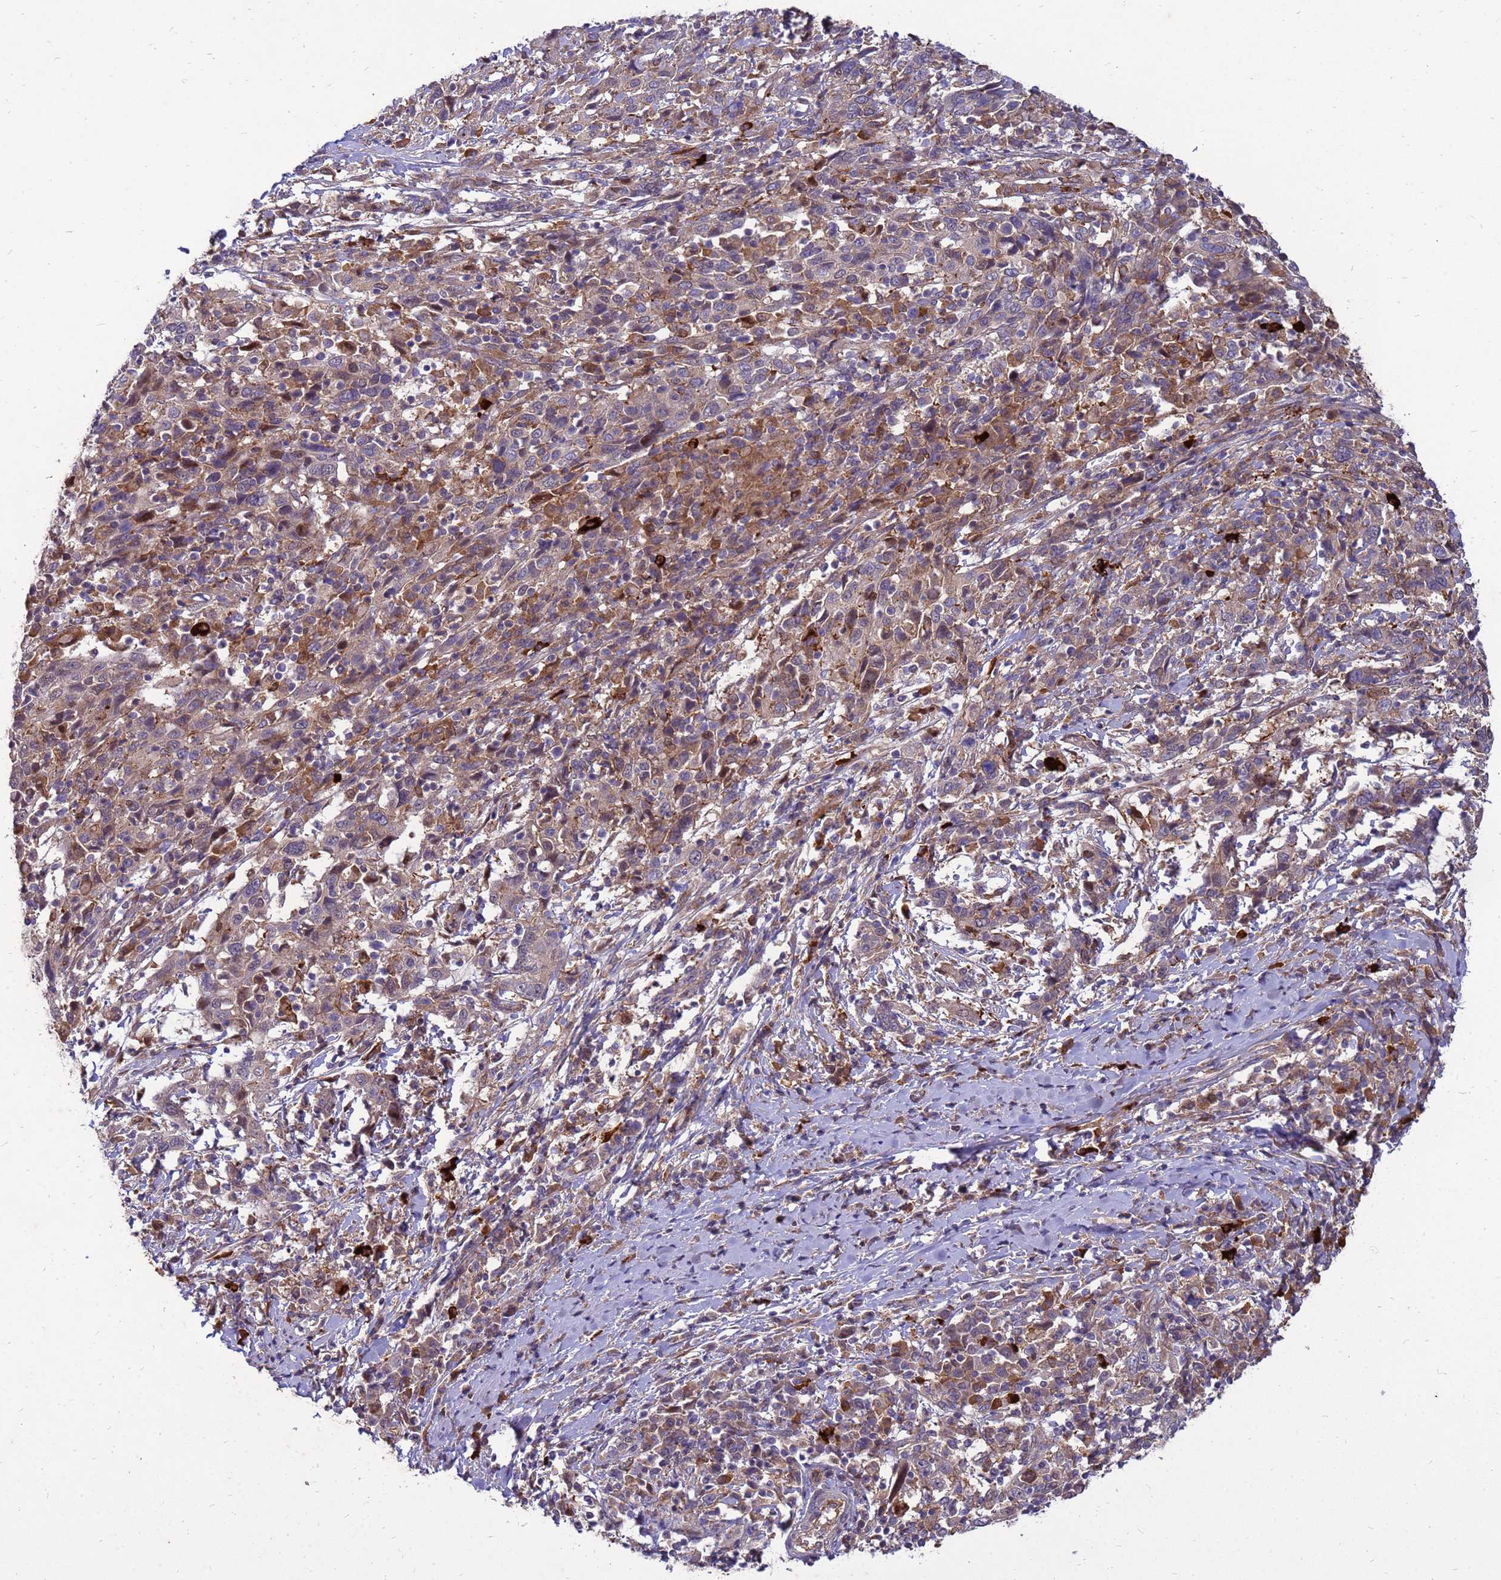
{"staining": {"intensity": "weak", "quantity": "<25%", "location": "cytoplasmic/membranous"}, "tissue": "cervical cancer", "cell_type": "Tumor cells", "image_type": "cancer", "snomed": [{"axis": "morphology", "description": "Squamous cell carcinoma, NOS"}, {"axis": "topography", "description": "Cervix"}], "caption": "Immunohistochemical staining of human squamous cell carcinoma (cervical) shows no significant positivity in tumor cells.", "gene": "RNF215", "patient": {"sex": "female", "age": 46}}